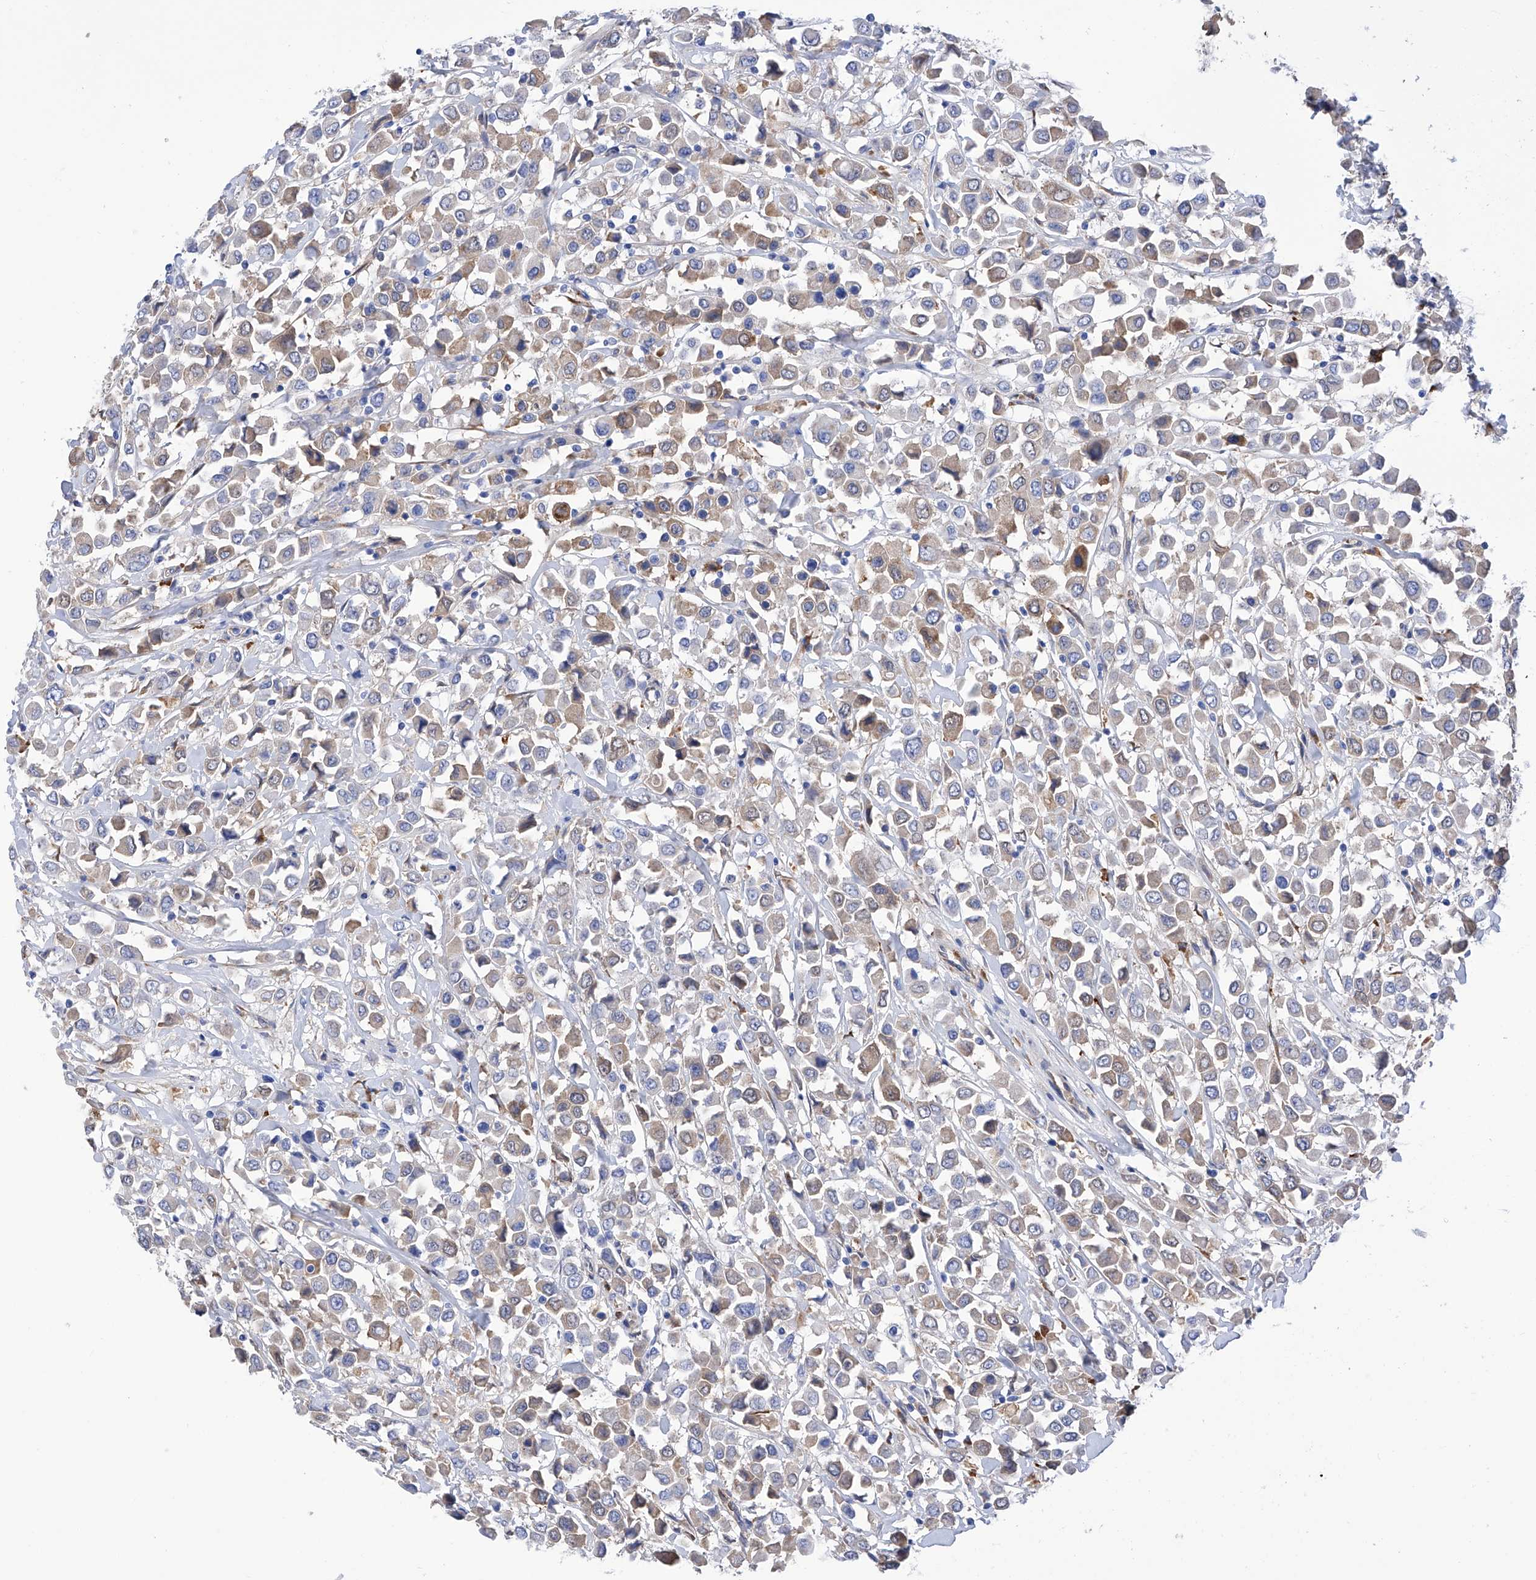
{"staining": {"intensity": "weak", "quantity": "25%-75%", "location": "cytoplasmic/membranous"}, "tissue": "breast cancer", "cell_type": "Tumor cells", "image_type": "cancer", "snomed": [{"axis": "morphology", "description": "Duct carcinoma"}, {"axis": "topography", "description": "Breast"}], "caption": "Tumor cells reveal low levels of weak cytoplasmic/membranous positivity in about 25%-75% of cells in breast cancer.", "gene": "PDIA5", "patient": {"sex": "female", "age": 61}}